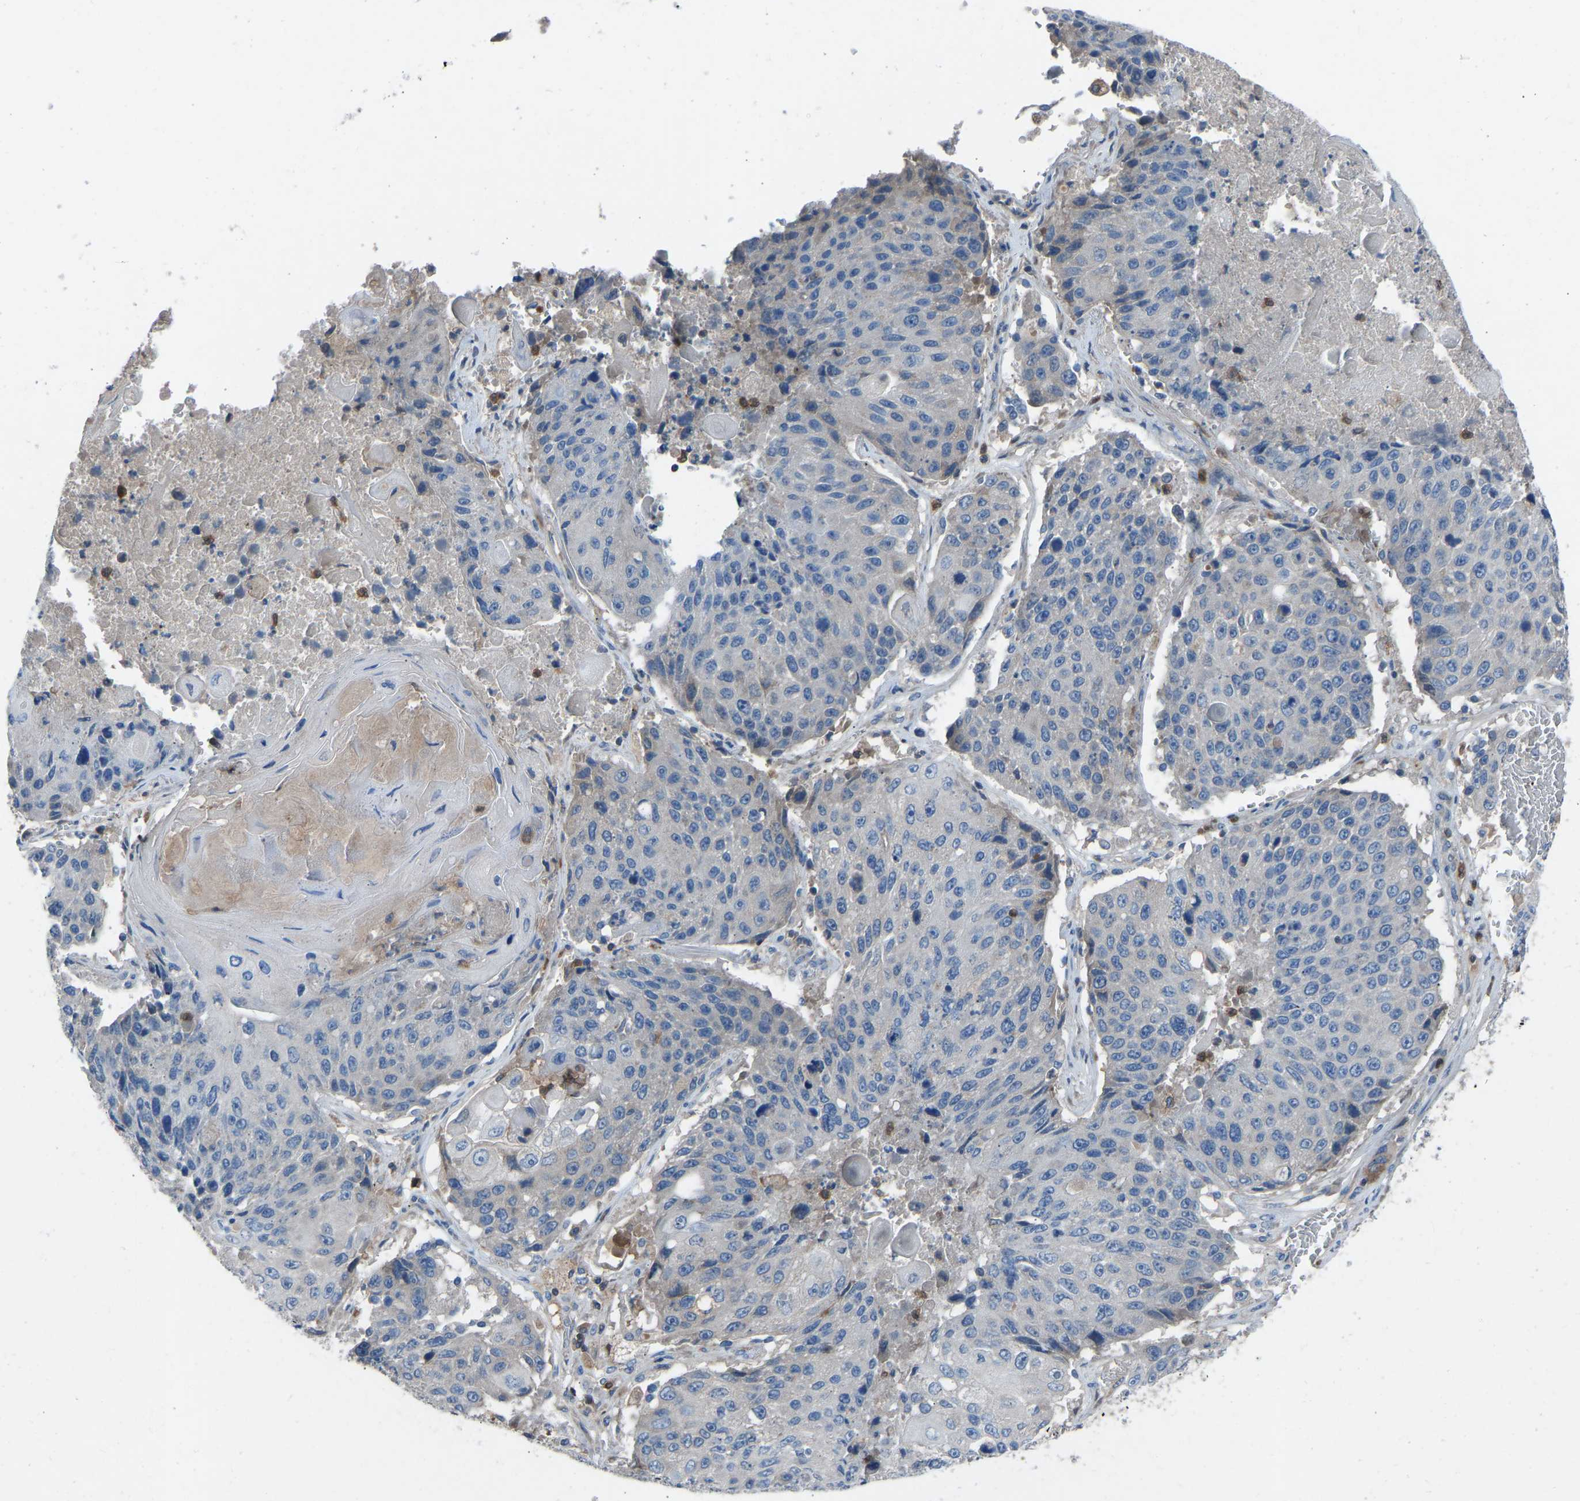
{"staining": {"intensity": "negative", "quantity": "none", "location": "none"}, "tissue": "lung cancer", "cell_type": "Tumor cells", "image_type": "cancer", "snomed": [{"axis": "morphology", "description": "Squamous cell carcinoma, NOS"}, {"axis": "topography", "description": "Lung"}], "caption": "This is a photomicrograph of immunohistochemistry staining of lung squamous cell carcinoma, which shows no positivity in tumor cells.", "gene": "GRK6", "patient": {"sex": "male", "age": 61}}